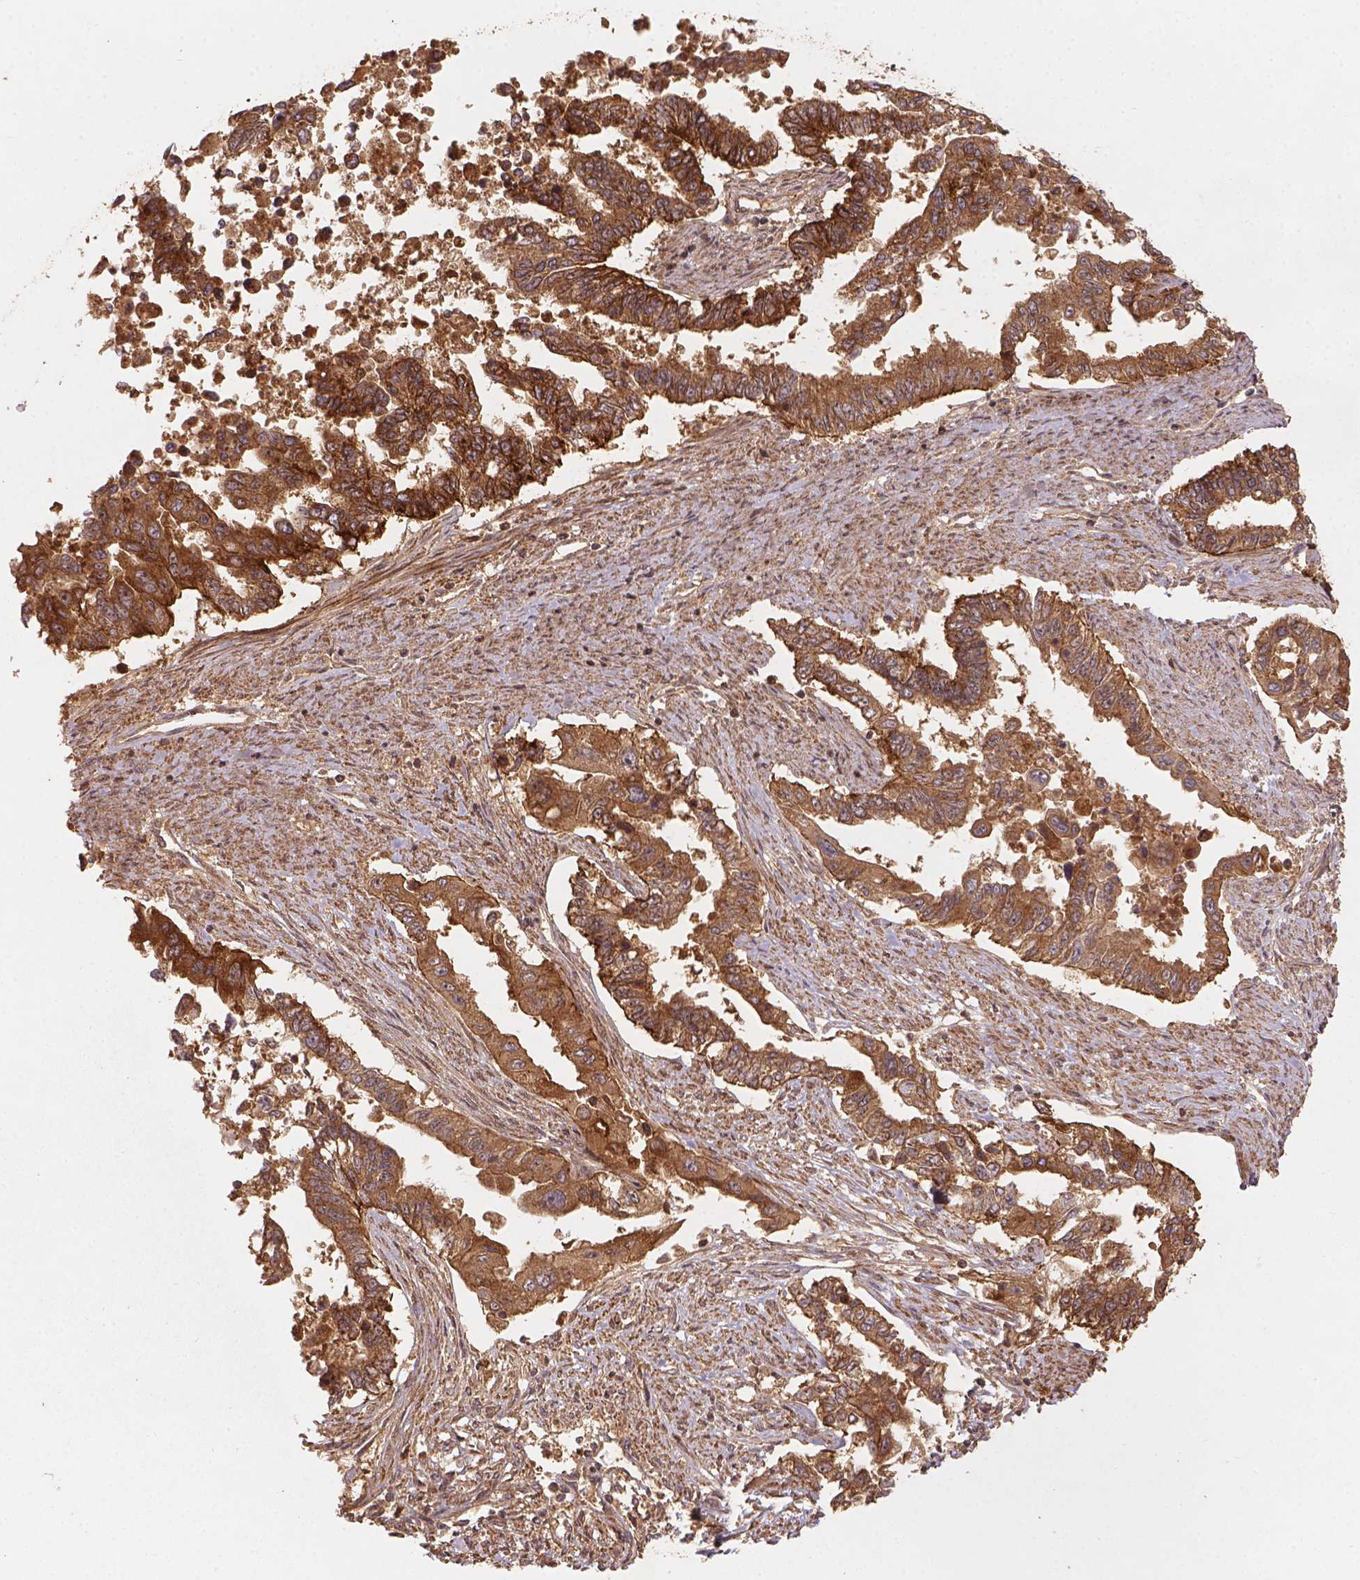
{"staining": {"intensity": "strong", "quantity": ">75%", "location": "cytoplasmic/membranous"}, "tissue": "endometrial cancer", "cell_type": "Tumor cells", "image_type": "cancer", "snomed": [{"axis": "morphology", "description": "Adenocarcinoma, NOS"}, {"axis": "topography", "description": "Uterus"}], "caption": "IHC micrograph of endometrial cancer (adenocarcinoma) stained for a protein (brown), which demonstrates high levels of strong cytoplasmic/membranous positivity in approximately >75% of tumor cells.", "gene": "XPR1", "patient": {"sex": "female", "age": 59}}